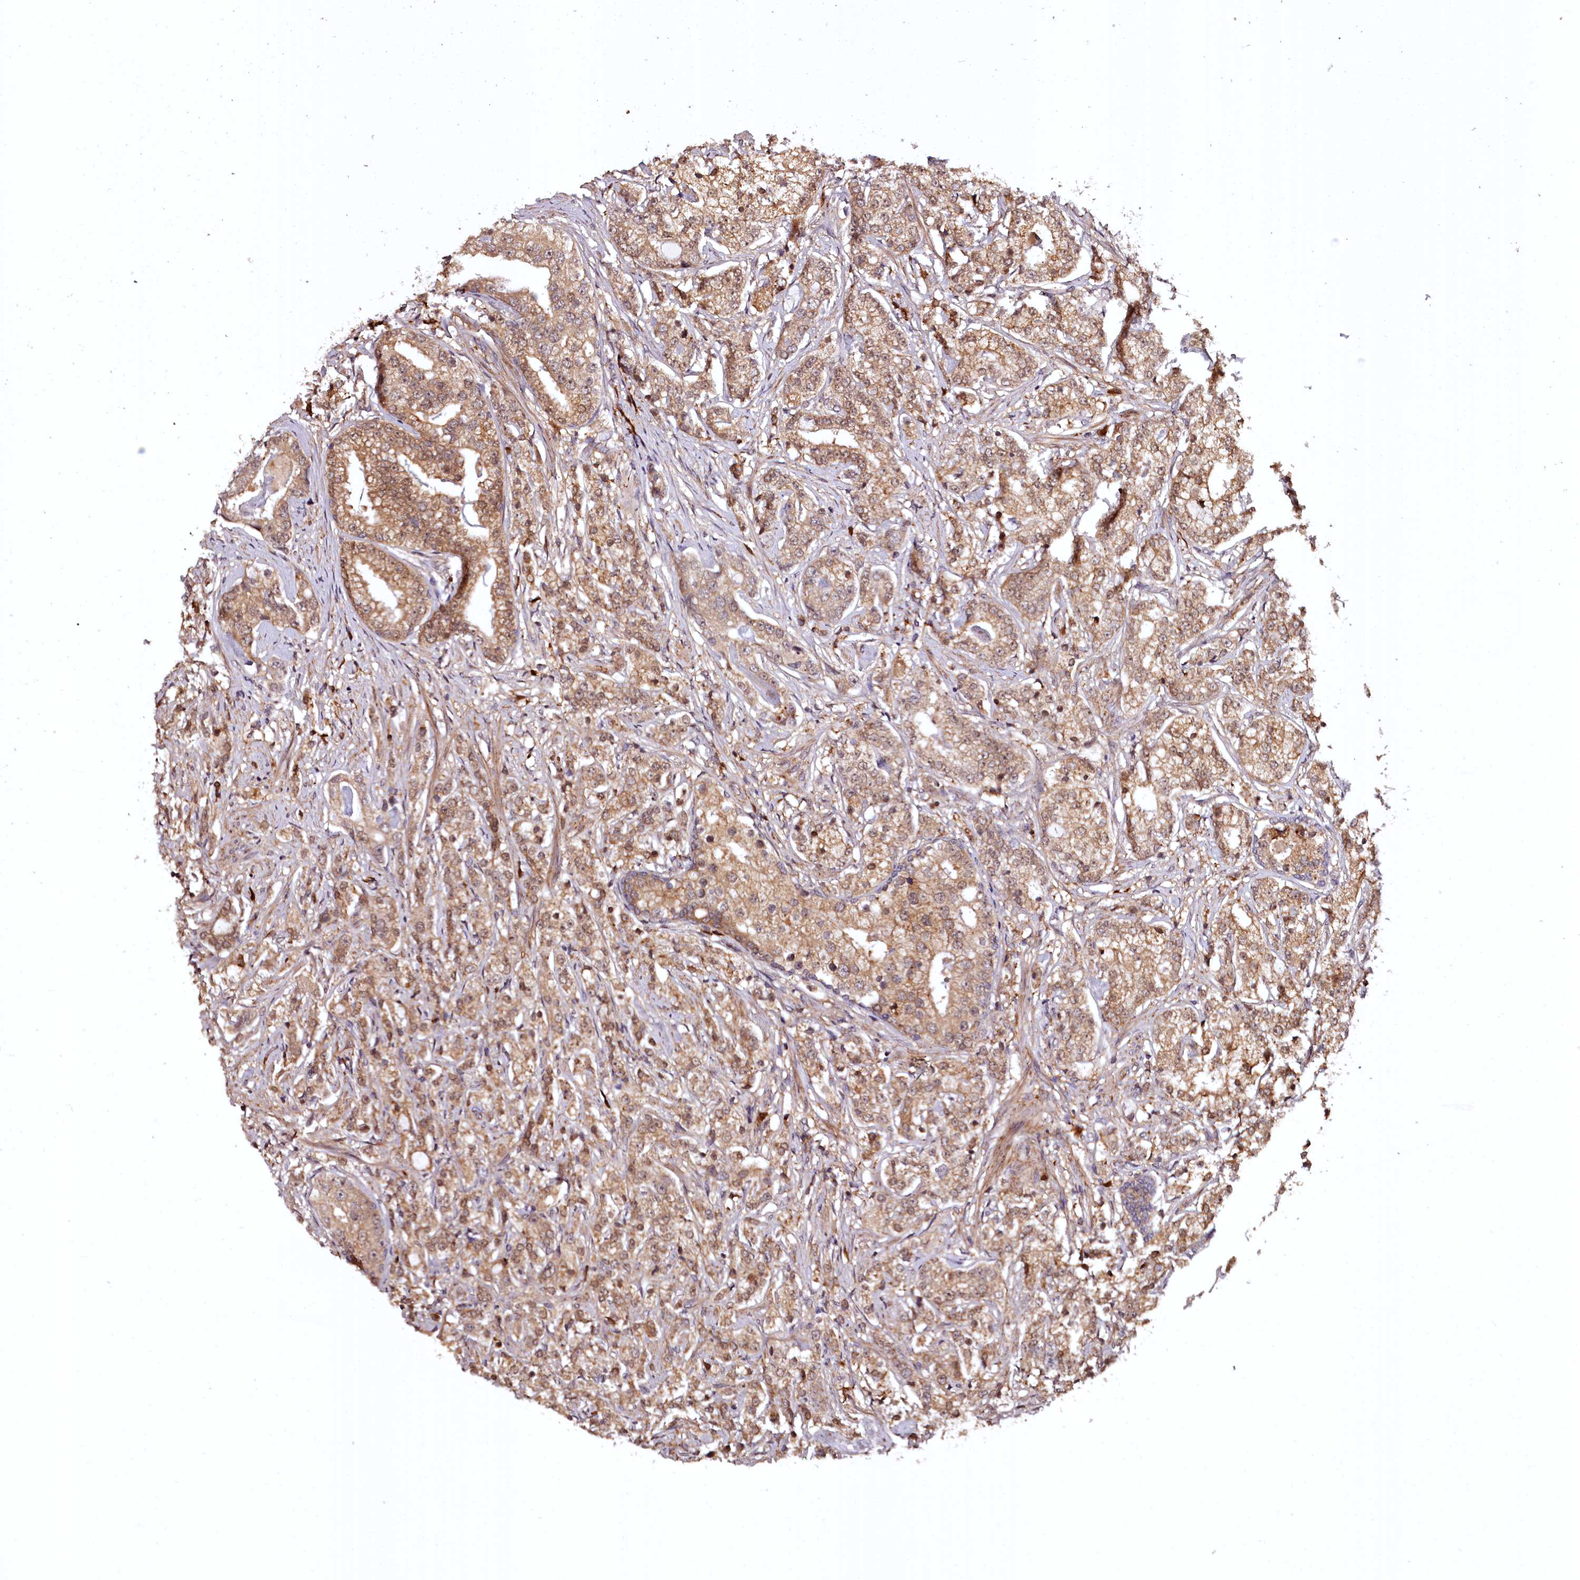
{"staining": {"intensity": "moderate", "quantity": ">75%", "location": "cytoplasmic/membranous,nuclear"}, "tissue": "prostate cancer", "cell_type": "Tumor cells", "image_type": "cancer", "snomed": [{"axis": "morphology", "description": "Adenocarcinoma, High grade"}, {"axis": "topography", "description": "Prostate"}], "caption": "Prostate cancer (high-grade adenocarcinoma) stained for a protein reveals moderate cytoplasmic/membranous and nuclear positivity in tumor cells.", "gene": "TTC12", "patient": {"sex": "male", "age": 69}}